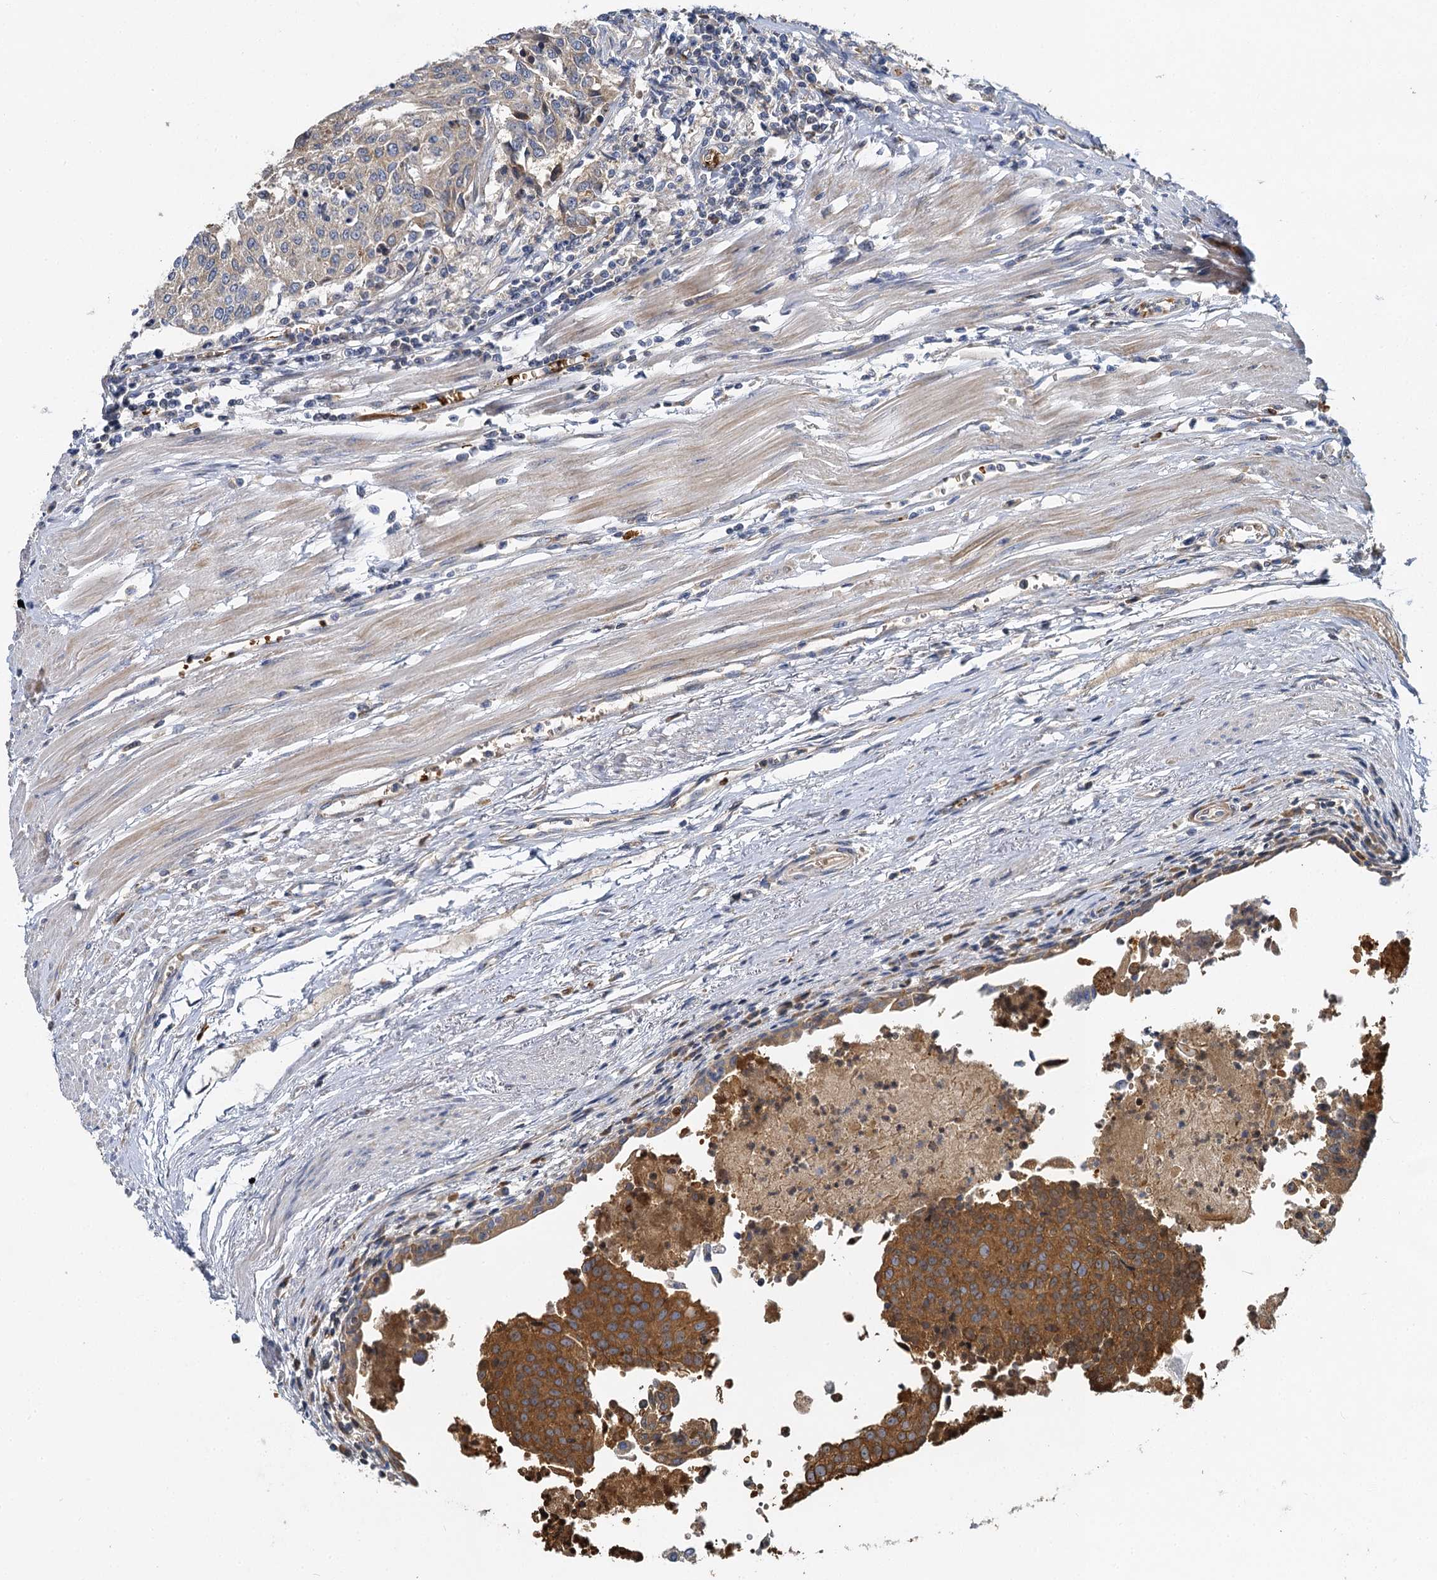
{"staining": {"intensity": "weak", "quantity": "25%-75%", "location": "cytoplasmic/membranous"}, "tissue": "urothelial cancer", "cell_type": "Tumor cells", "image_type": "cancer", "snomed": [{"axis": "morphology", "description": "Urothelial carcinoma, High grade"}, {"axis": "topography", "description": "Urinary bladder"}], "caption": "Human urothelial cancer stained with a protein marker displays weak staining in tumor cells.", "gene": "BCS1L", "patient": {"sex": "female", "age": 85}}